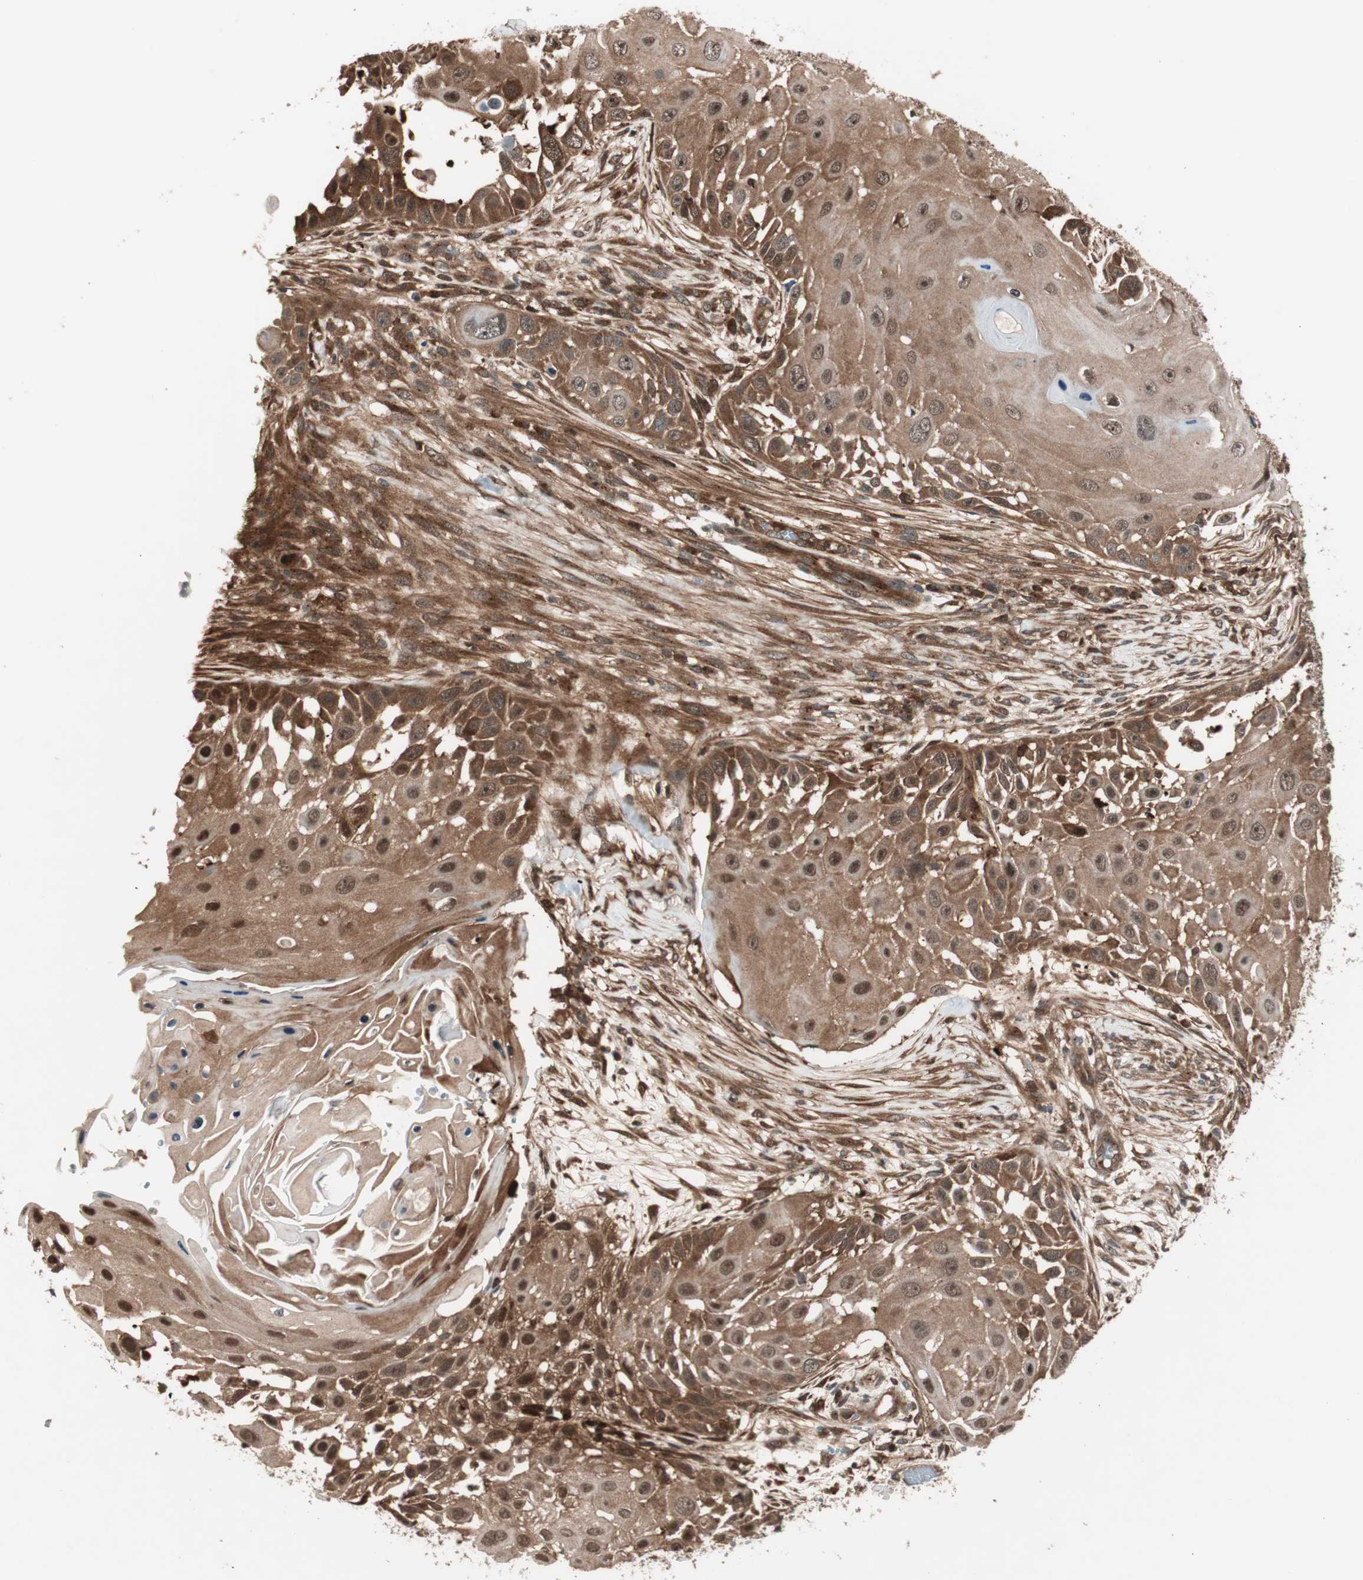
{"staining": {"intensity": "moderate", "quantity": ">75%", "location": "cytoplasmic/membranous,nuclear"}, "tissue": "skin cancer", "cell_type": "Tumor cells", "image_type": "cancer", "snomed": [{"axis": "morphology", "description": "Squamous cell carcinoma, NOS"}, {"axis": "topography", "description": "Skin"}], "caption": "Moderate cytoplasmic/membranous and nuclear protein positivity is identified in approximately >75% of tumor cells in squamous cell carcinoma (skin).", "gene": "PRKG2", "patient": {"sex": "female", "age": 44}}